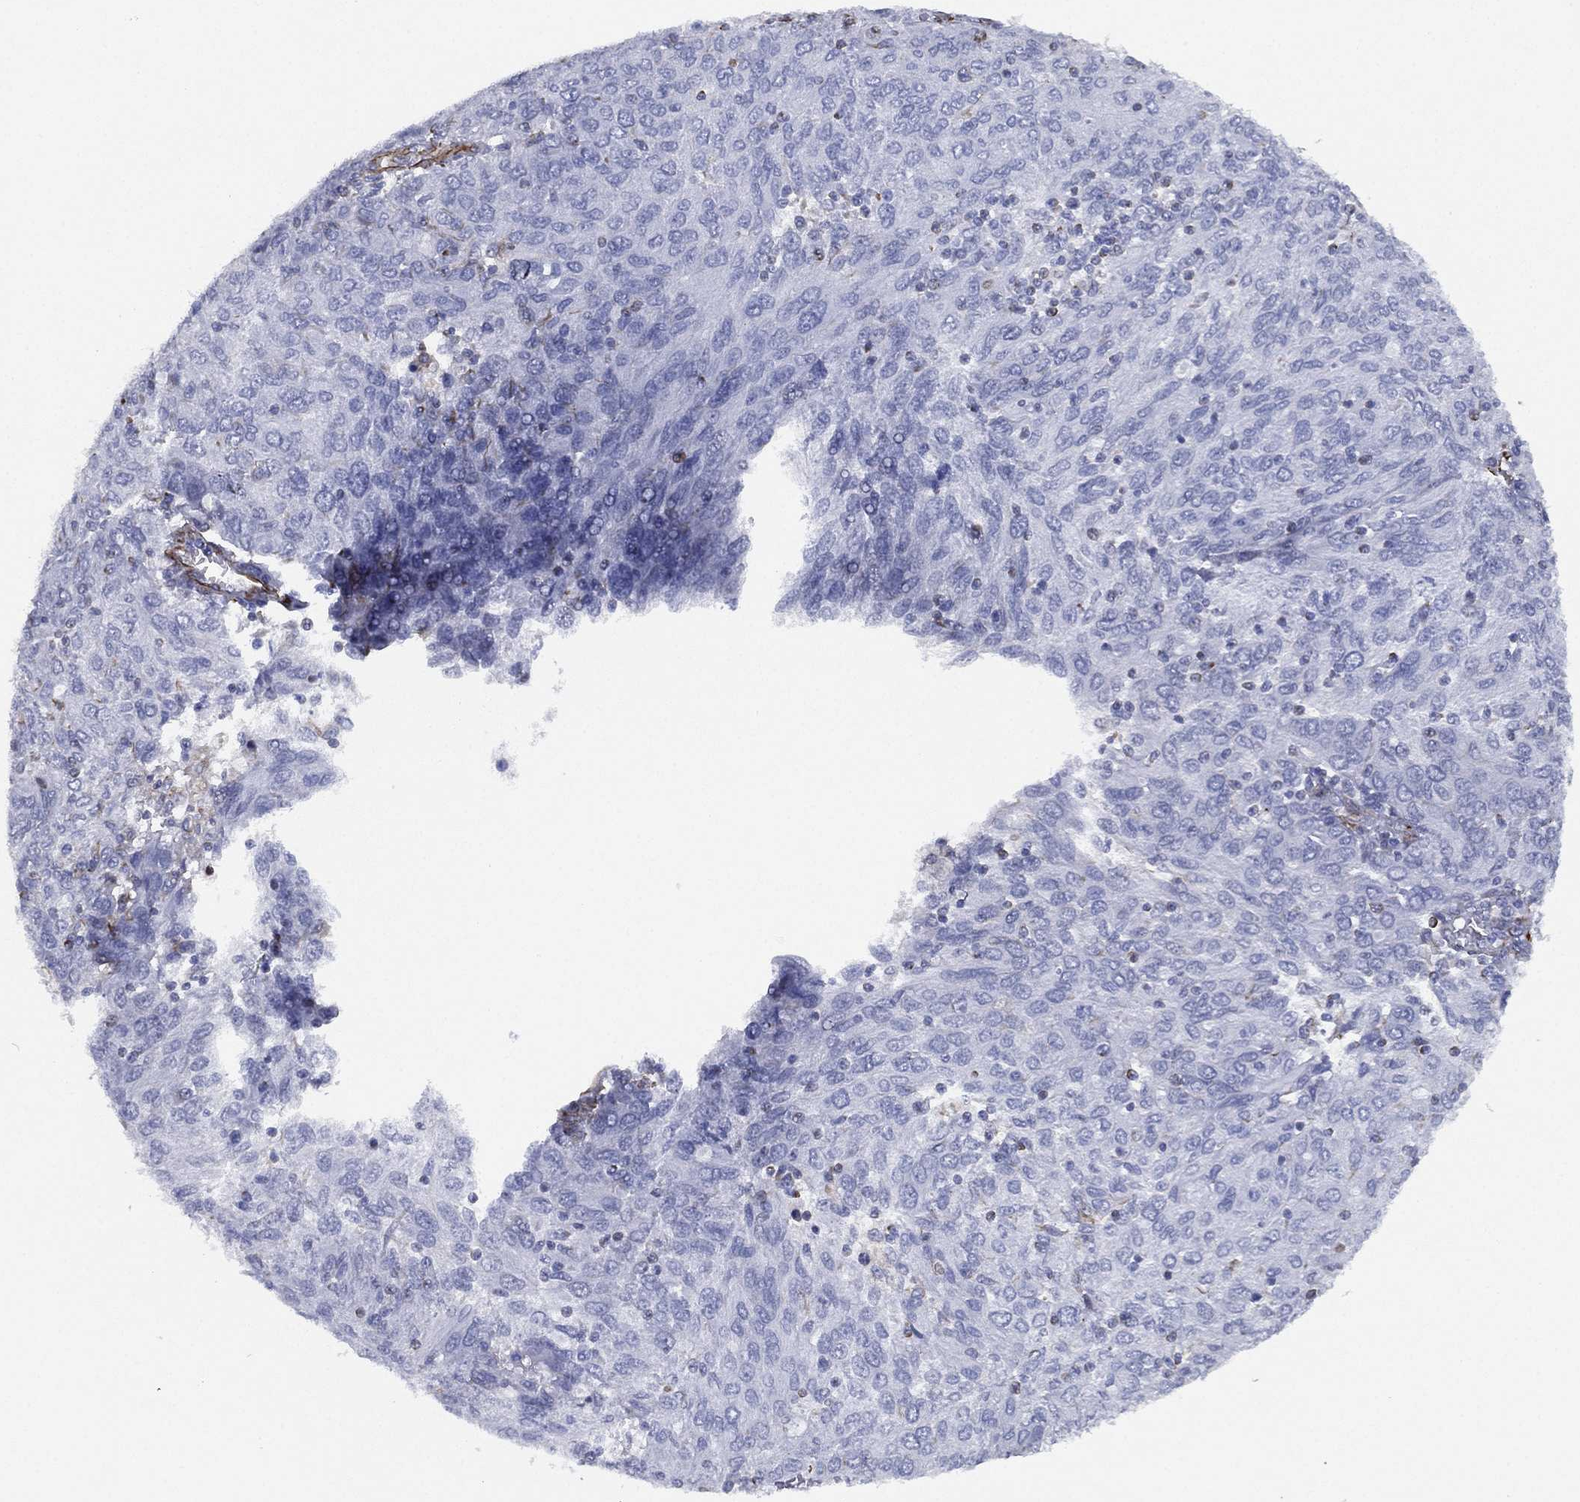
{"staining": {"intensity": "negative", "quantity": "none", "location": "none"}, "tissue": "ovarian cancer", "cell_type": "Tumor cells", "image_type": "cancer", "snomed": [{"axis": "morphology", "description": "Carcinoma, endometroid"}, {"axis": "topography", "description": "Ovary"}], "caption": "An IHC histopathology image of ovarian cancer is shown. There is no staining in tumor cells of ovarian cancer.", "gene": "MAS1", "patient": {"sex": "female", "age": 50}}